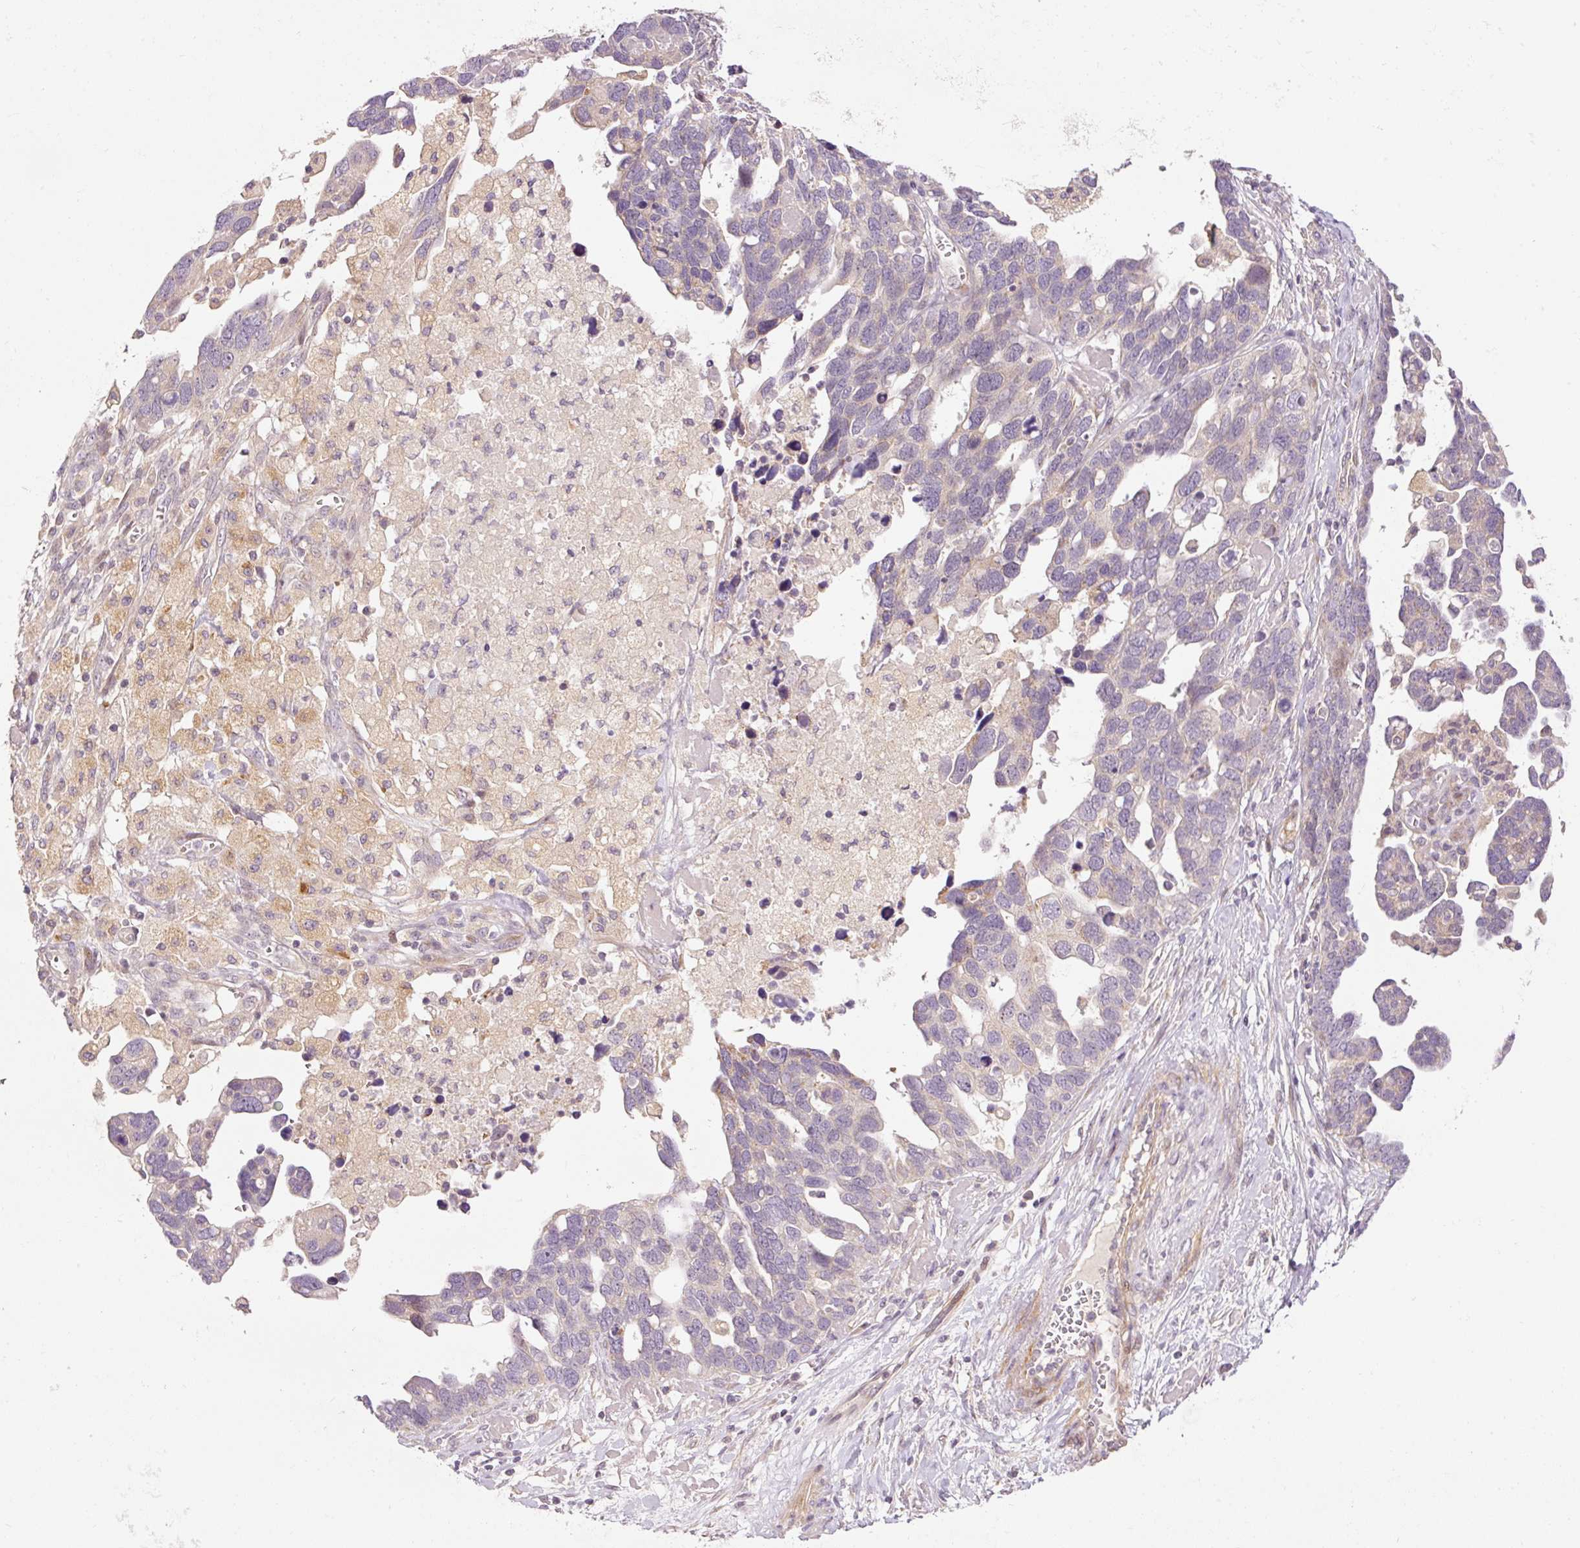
{"staining": {"intensity": "weak", "quantity": "<25%", "location": "cytoplasmic/membranous"}, "tissue": "ovarian cancer", "cell_type": "Tumor cells", "image_type": "cancer", "snomed": [{"axis": "morphology", "description": "Cystadenocarcinoma, serous, NOS"}, {"axis": "topography", "description": "Ovary"}], "caption": "High power microscopy histopathology image of an immunohistochemistry micrograph of serous cystadenocarcinoma (ovarian), revealing no significant positivity in tumor cells.", "gene": "SLC29A3", "patient": {"sex": "female", "age": 54}}